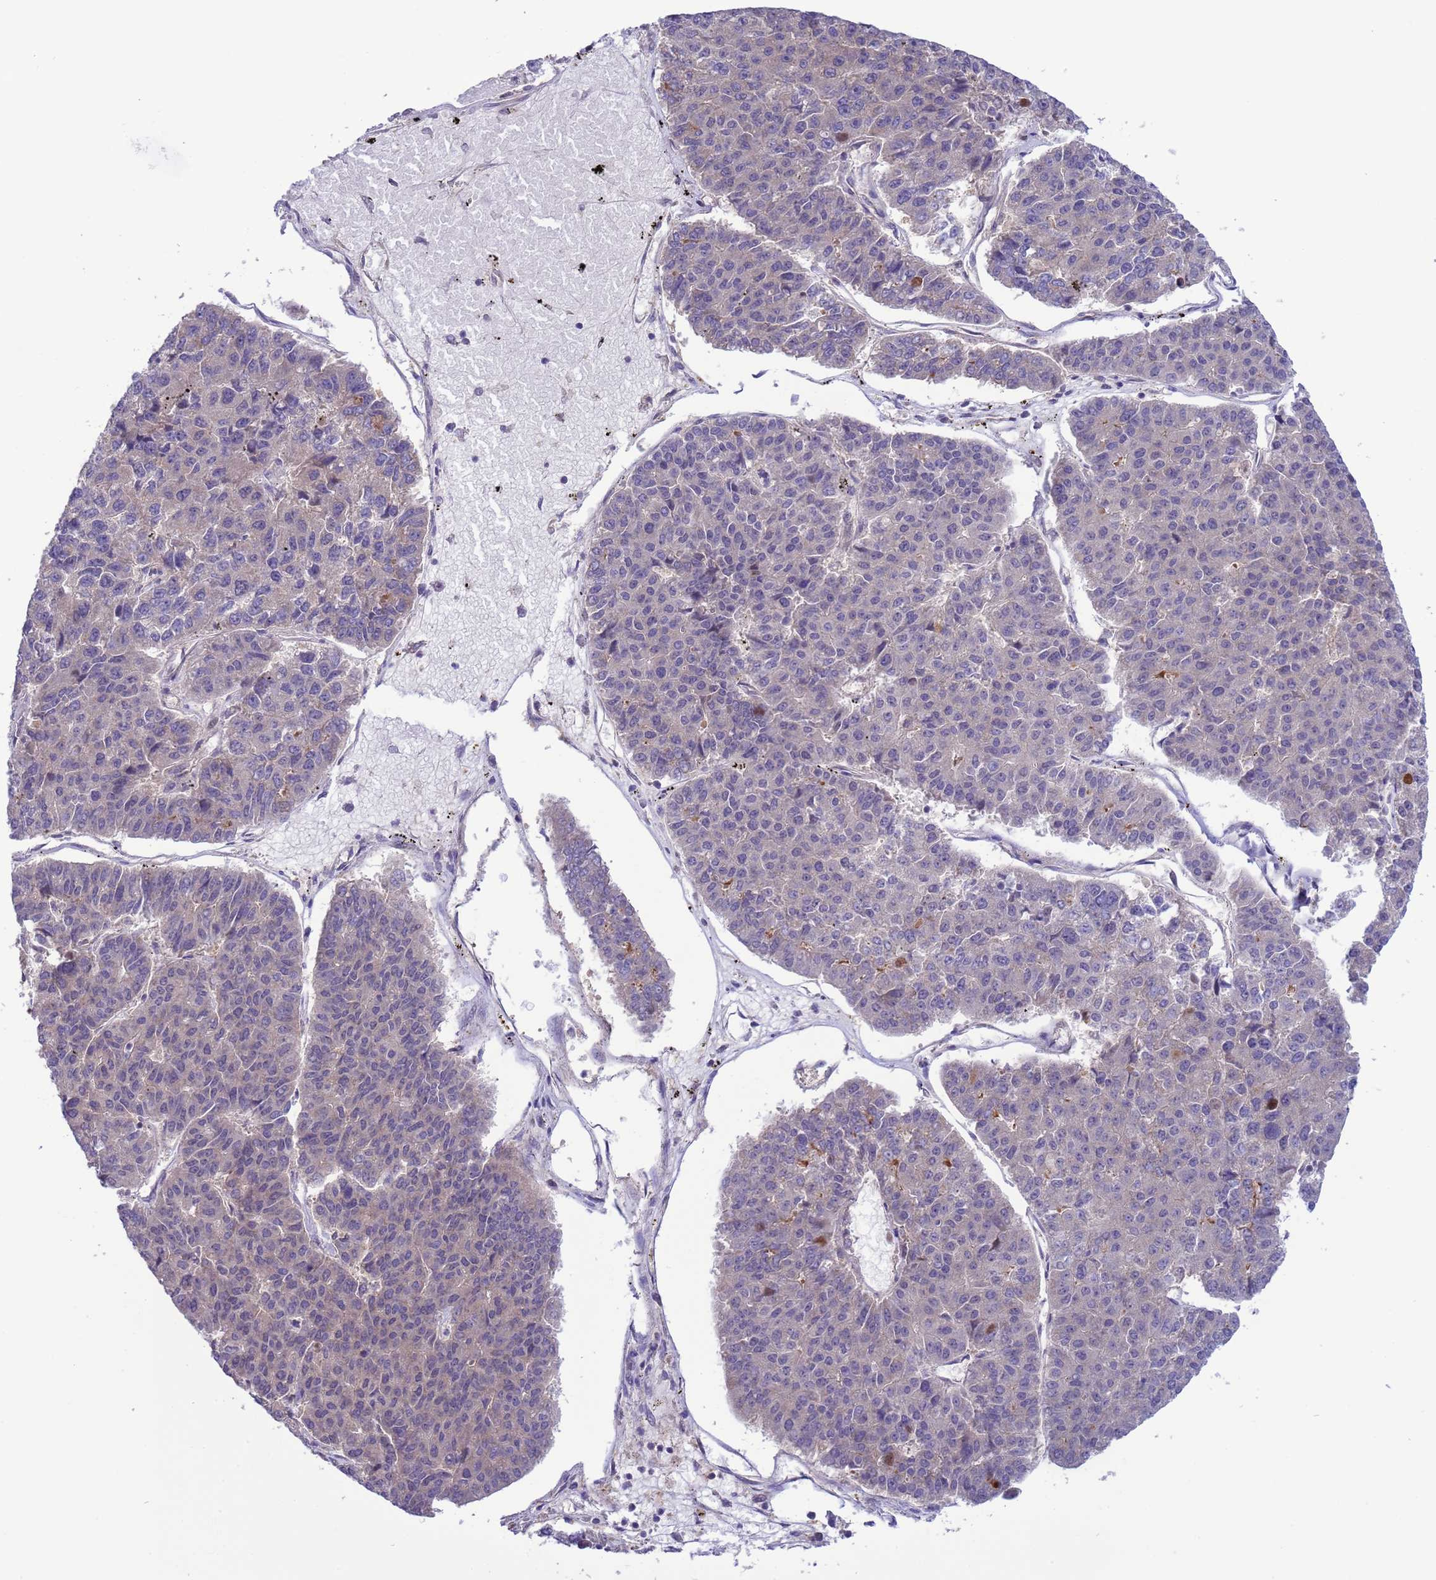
{"staining": {"intensity": "negative", "quantity": "none", "location": "none"}, "tissue": "pancreatic cancer", "cell_type": "Tumor cells", "image_type": "cancer", "snomed": [{"axis": "morphology", "description": "Adenocarcinoma, NOS"}, {"axis": "topography", "description": "Pancreas"}], "caption": "An IHC image of pancreatic cancer (adenocarcinoma) is shown. There is no staining in tumor cells of pancreatic cancer (adenocarcinoma).", "gene": "GJA10", "patient": {"sex": "male", "age": 50}}